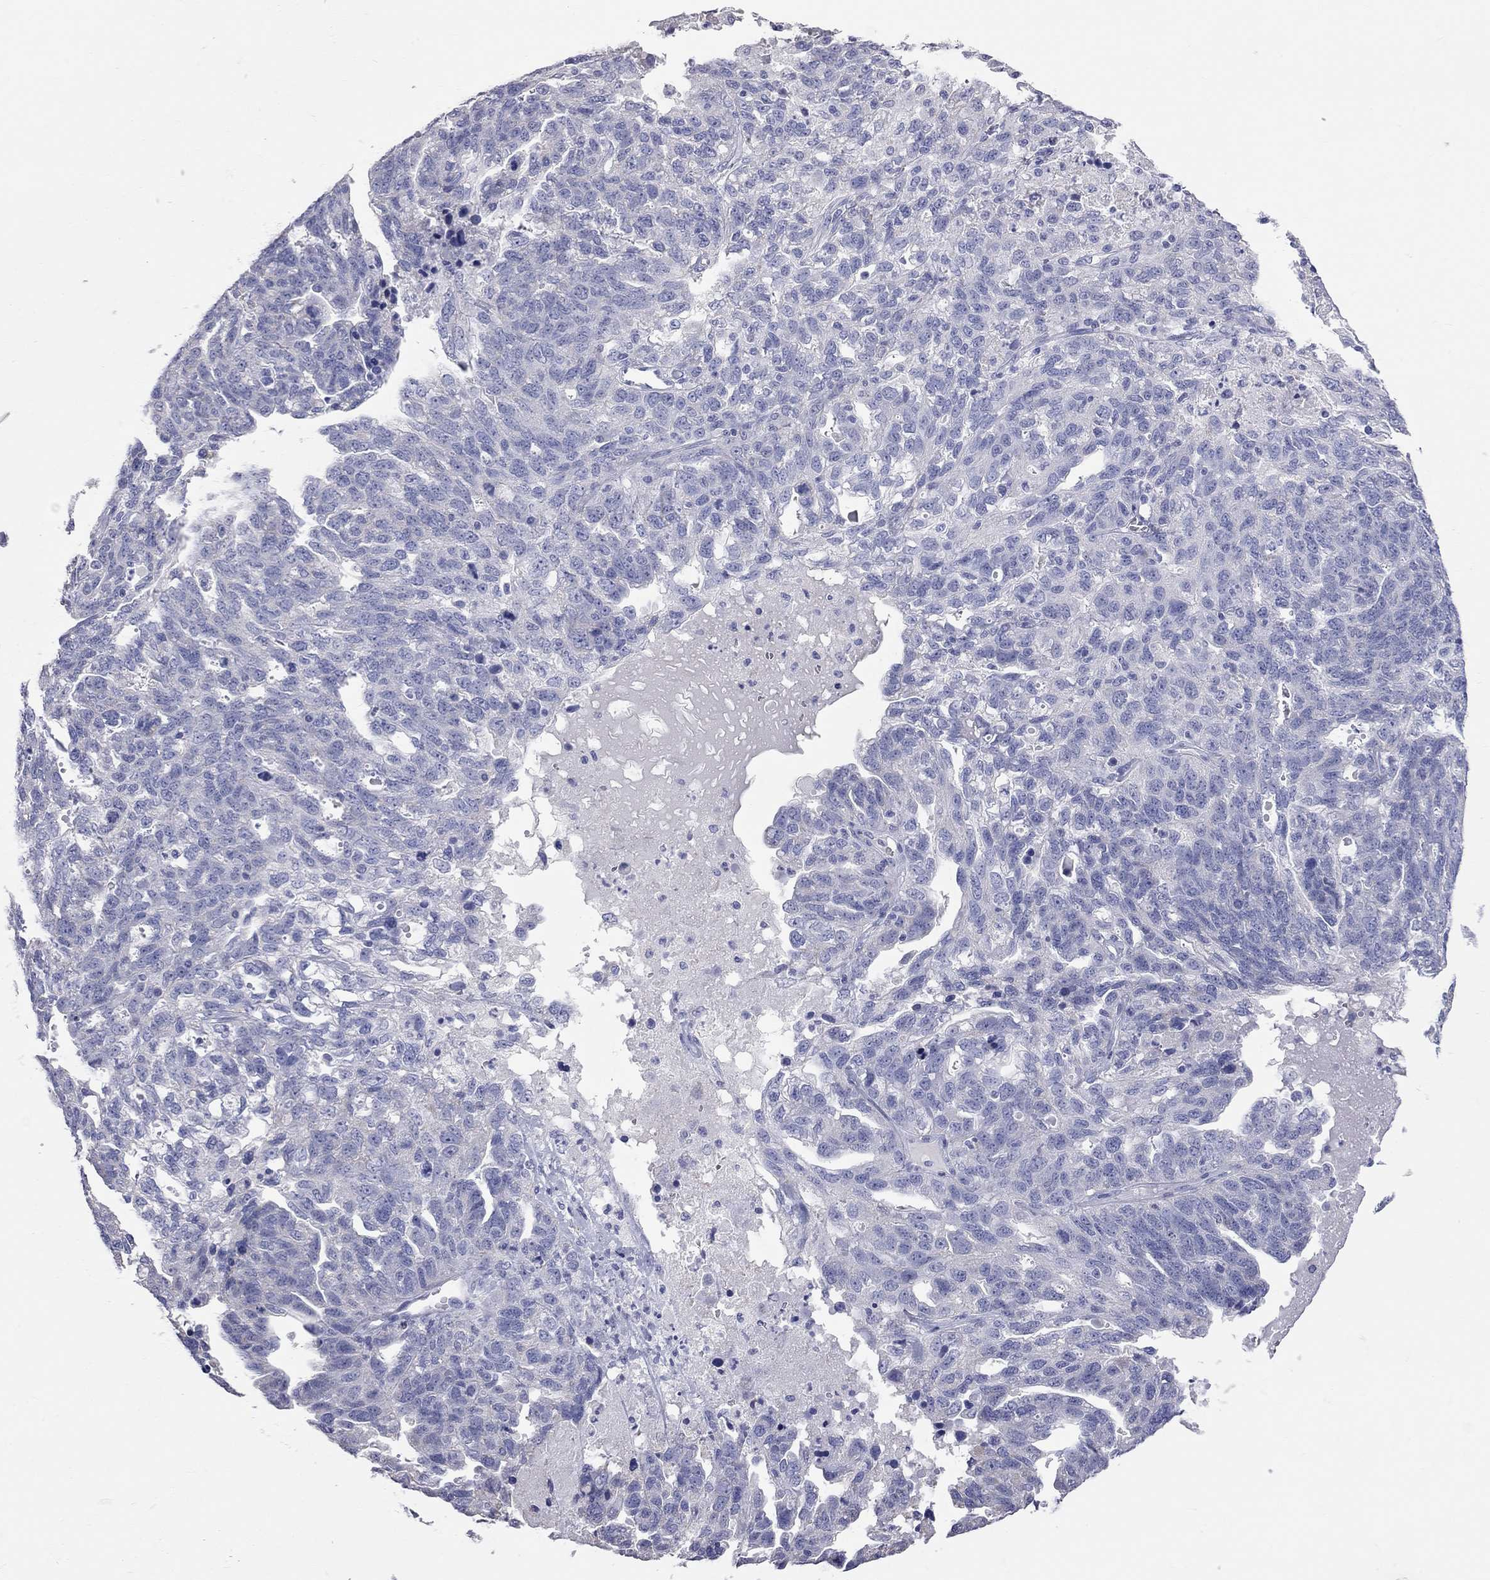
{"staining": {"intensity": "negative", "quantity": "none", "location": "none"}, "tissue": "ovarian cancer", "cell_type": "Tumor cells", "image_type": "cancer", "snomed": [{"axis": "morphology", "description": "Cystadenocarcinoma, serous, NOS"}, {"axis": "topography", "description": "Ovary"}], "caption": "Protein analysis of ovarian cancer (serous cystadenocarcinoma) reveals no significant expression in tumor cells.", "gene": "KCND2", "patient": {"sex": "female", "age": 71}}